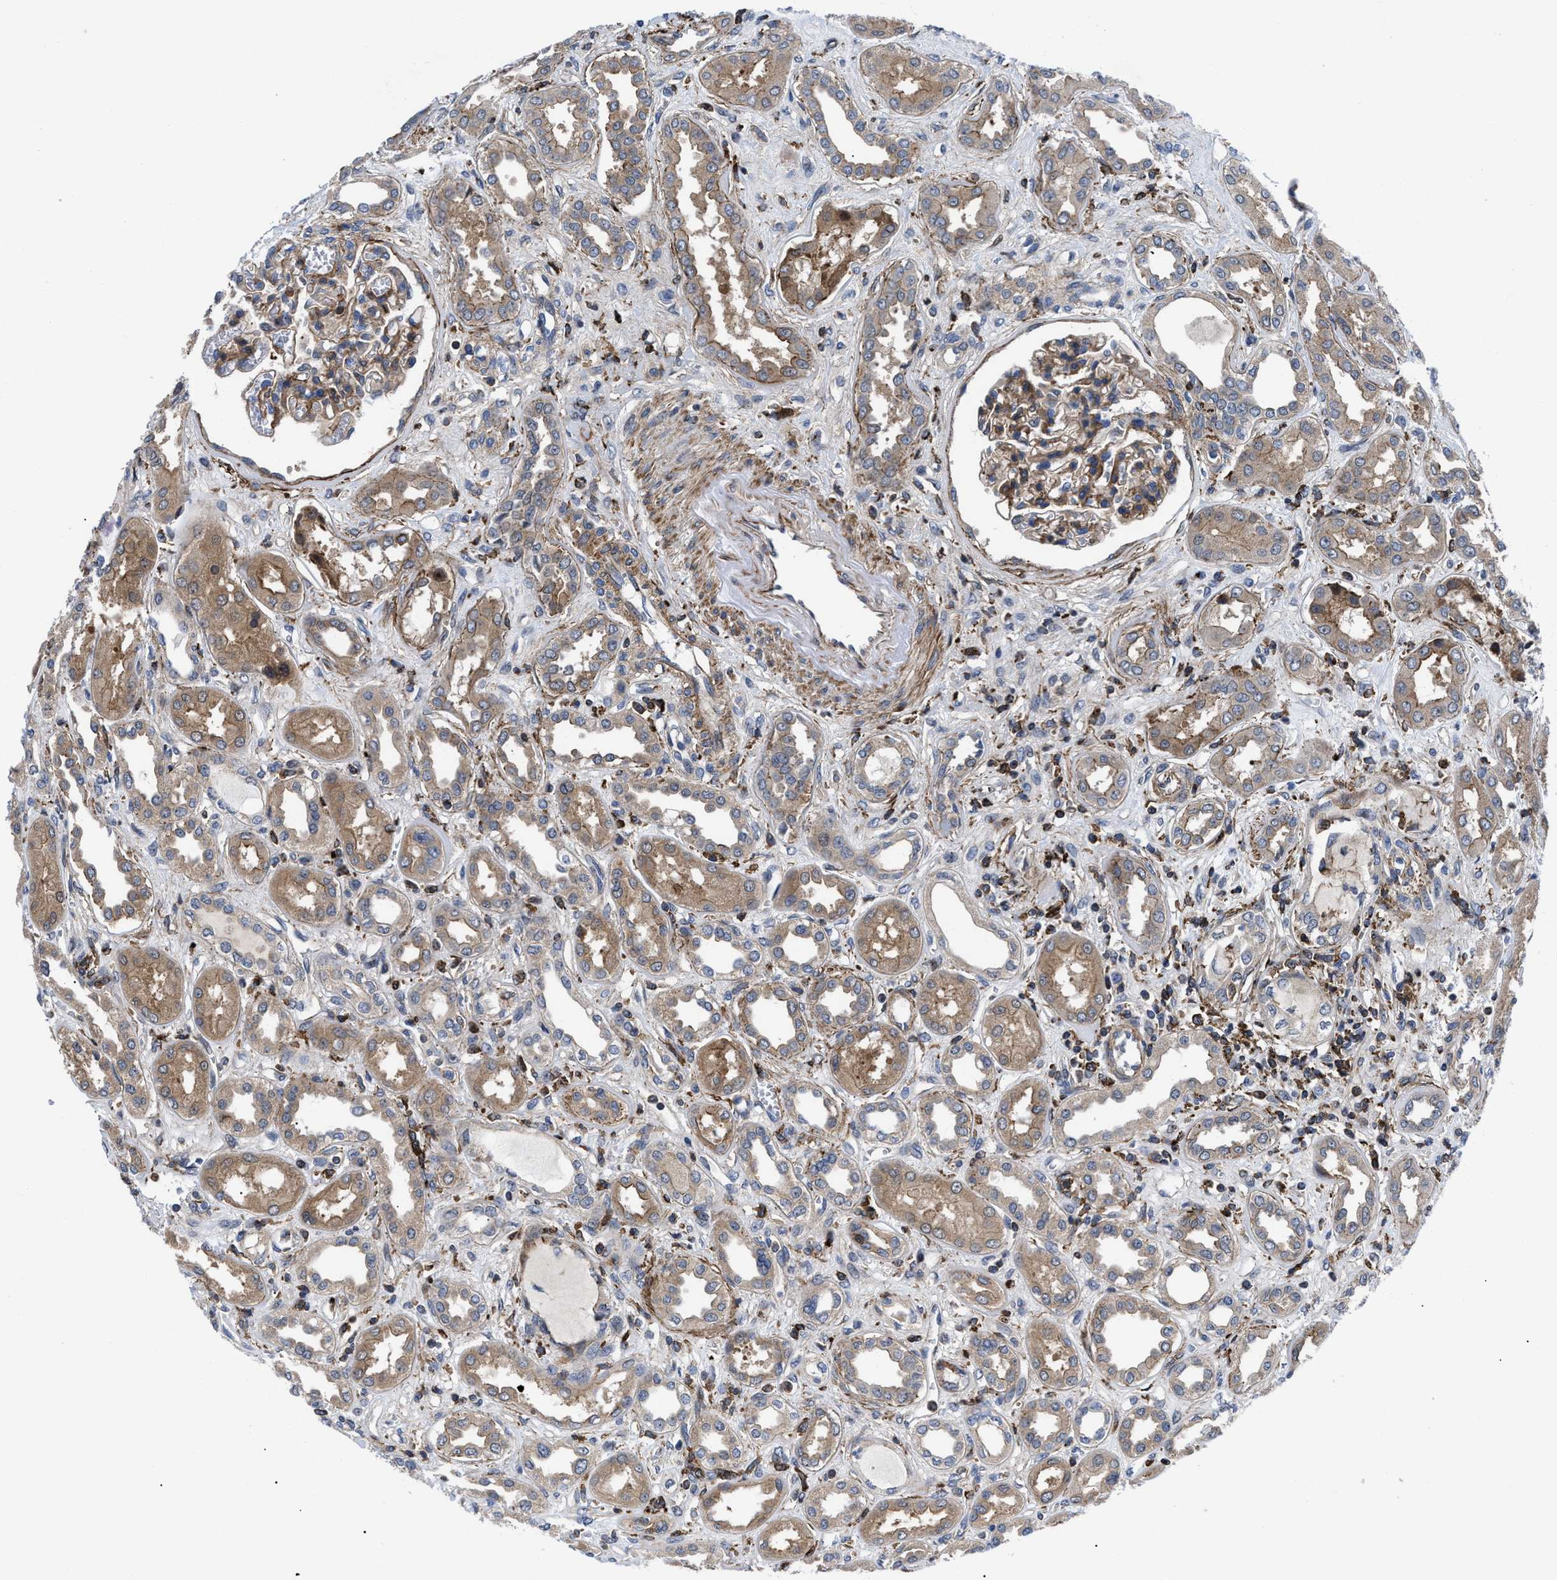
{"staining": {"intensity": "moderate", "quantity": ">75%", "location": "cytoplasmic/membranous"}, "tissue": "kidney", "cell_type": "Cells in glomeruli", "image_type": "normal", "snomed": [{"axis": "morphology", "description": "Normal tissue, NOS"}, {"axis": "topography", "description": "Kidney"}], "caption": "This is an image of IHC staining of benign kidney, which shows moderate expression in the cytoplasmic/membranous of cells in glomeruli.", "gene": "SPAST", "patient": {"sex": "male", "age": 59}}